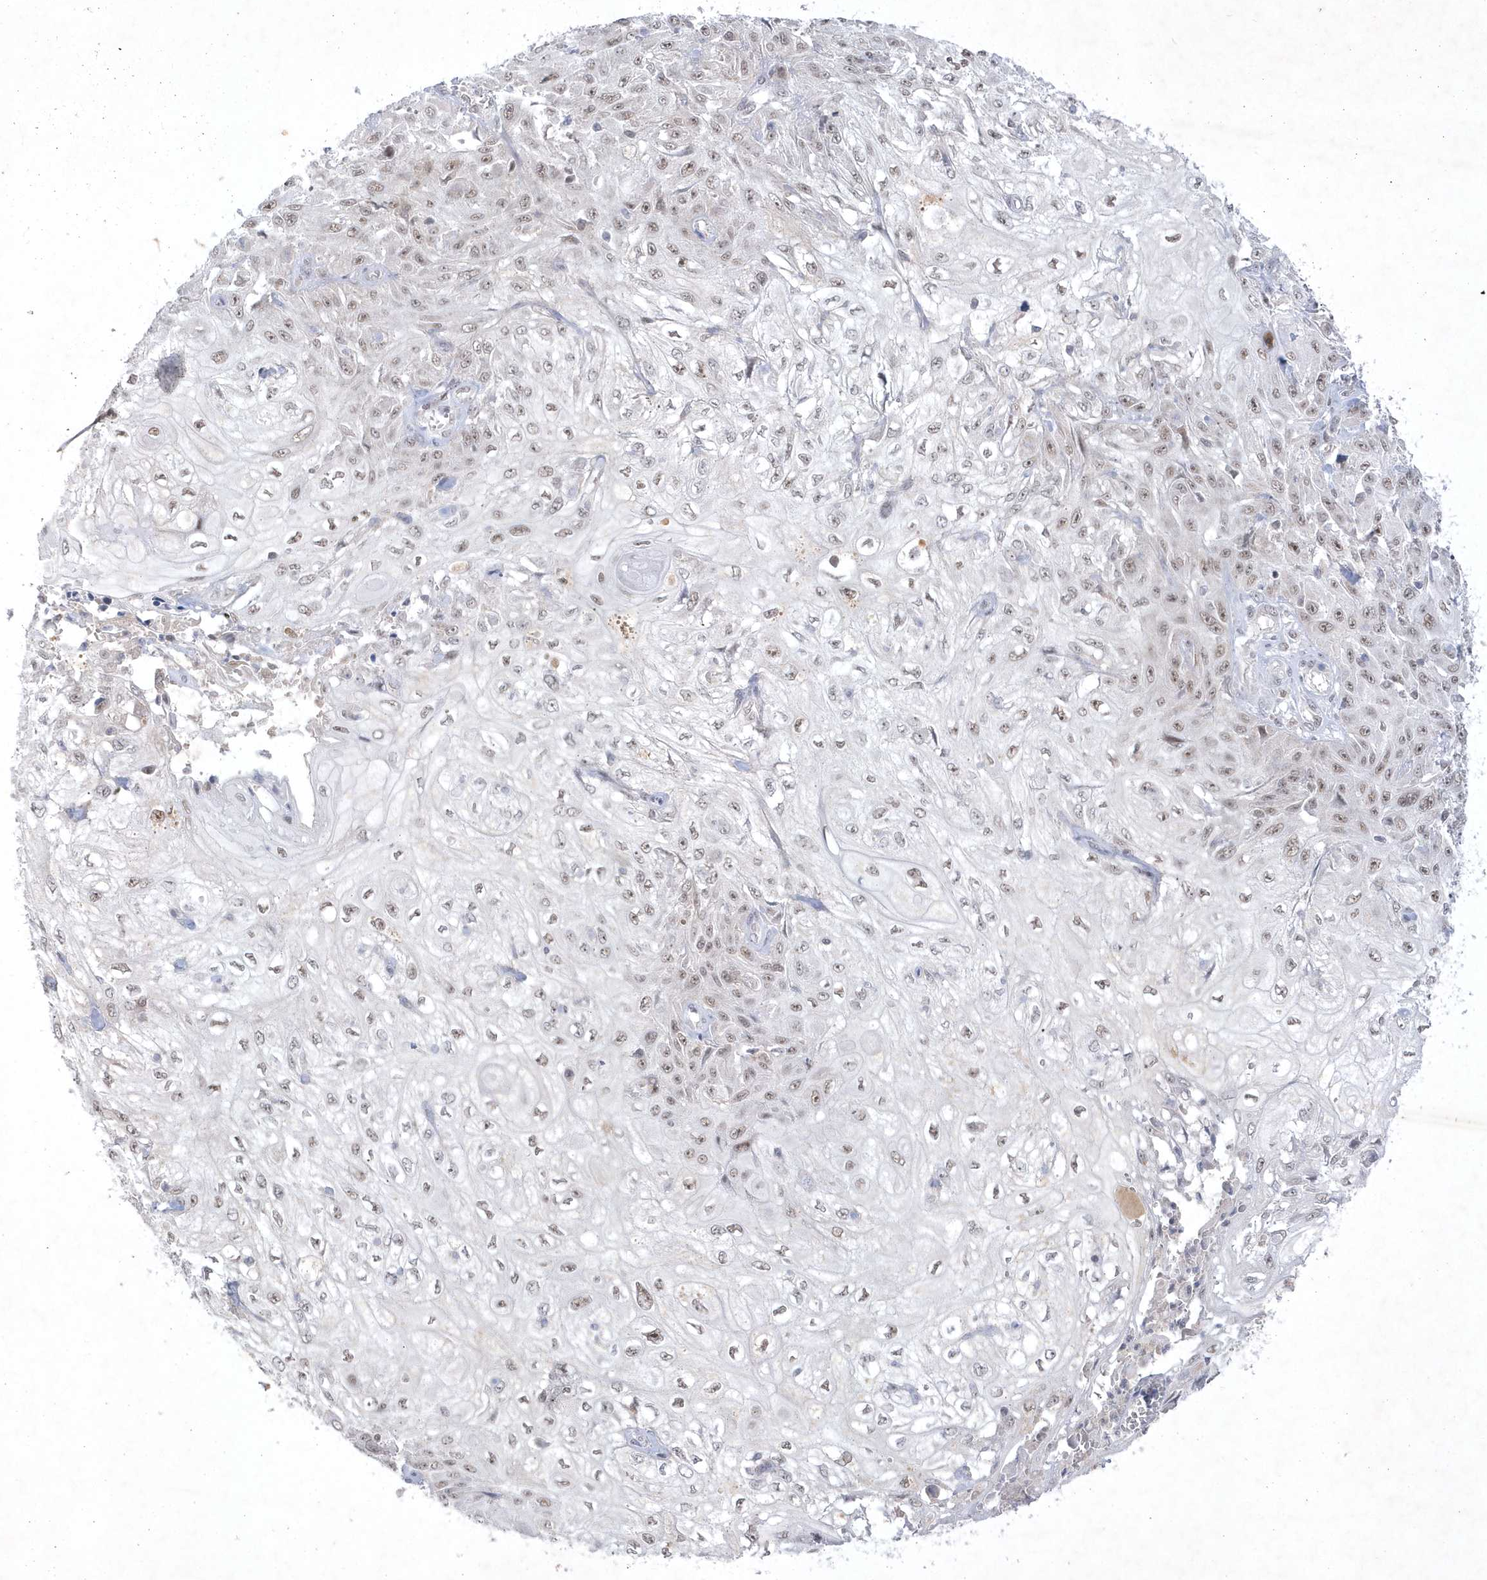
{"staining": {"intensity": "weak", "quantity": "25%-75%", "location": "nuclear"}, "tissue": "skin cancer", "cell_type": "Tumor cells", "image_type": "cancer", "snomed": [{"axis": "morphology", "description": "Squamous cell carcinoma, NOS"}, {"axis": "morphology", "description": "Squamous cell carcinoma, metastatic, NOS"}, {"axis": "topography", "description": "Skin"}, {"axis": "topography", "description": "Lymph node"}], "caption": "A brown stain shows weak nuclear positivity of a protein in human skin metastatic squamous cell carcinoma tumor cells. (DAB (3,3'-diaminobenzidine) = brown stain, brightfield microscopy at high magnification).", "gene": "CPSF3", "patient": {"sex": "male", "age": 75}}